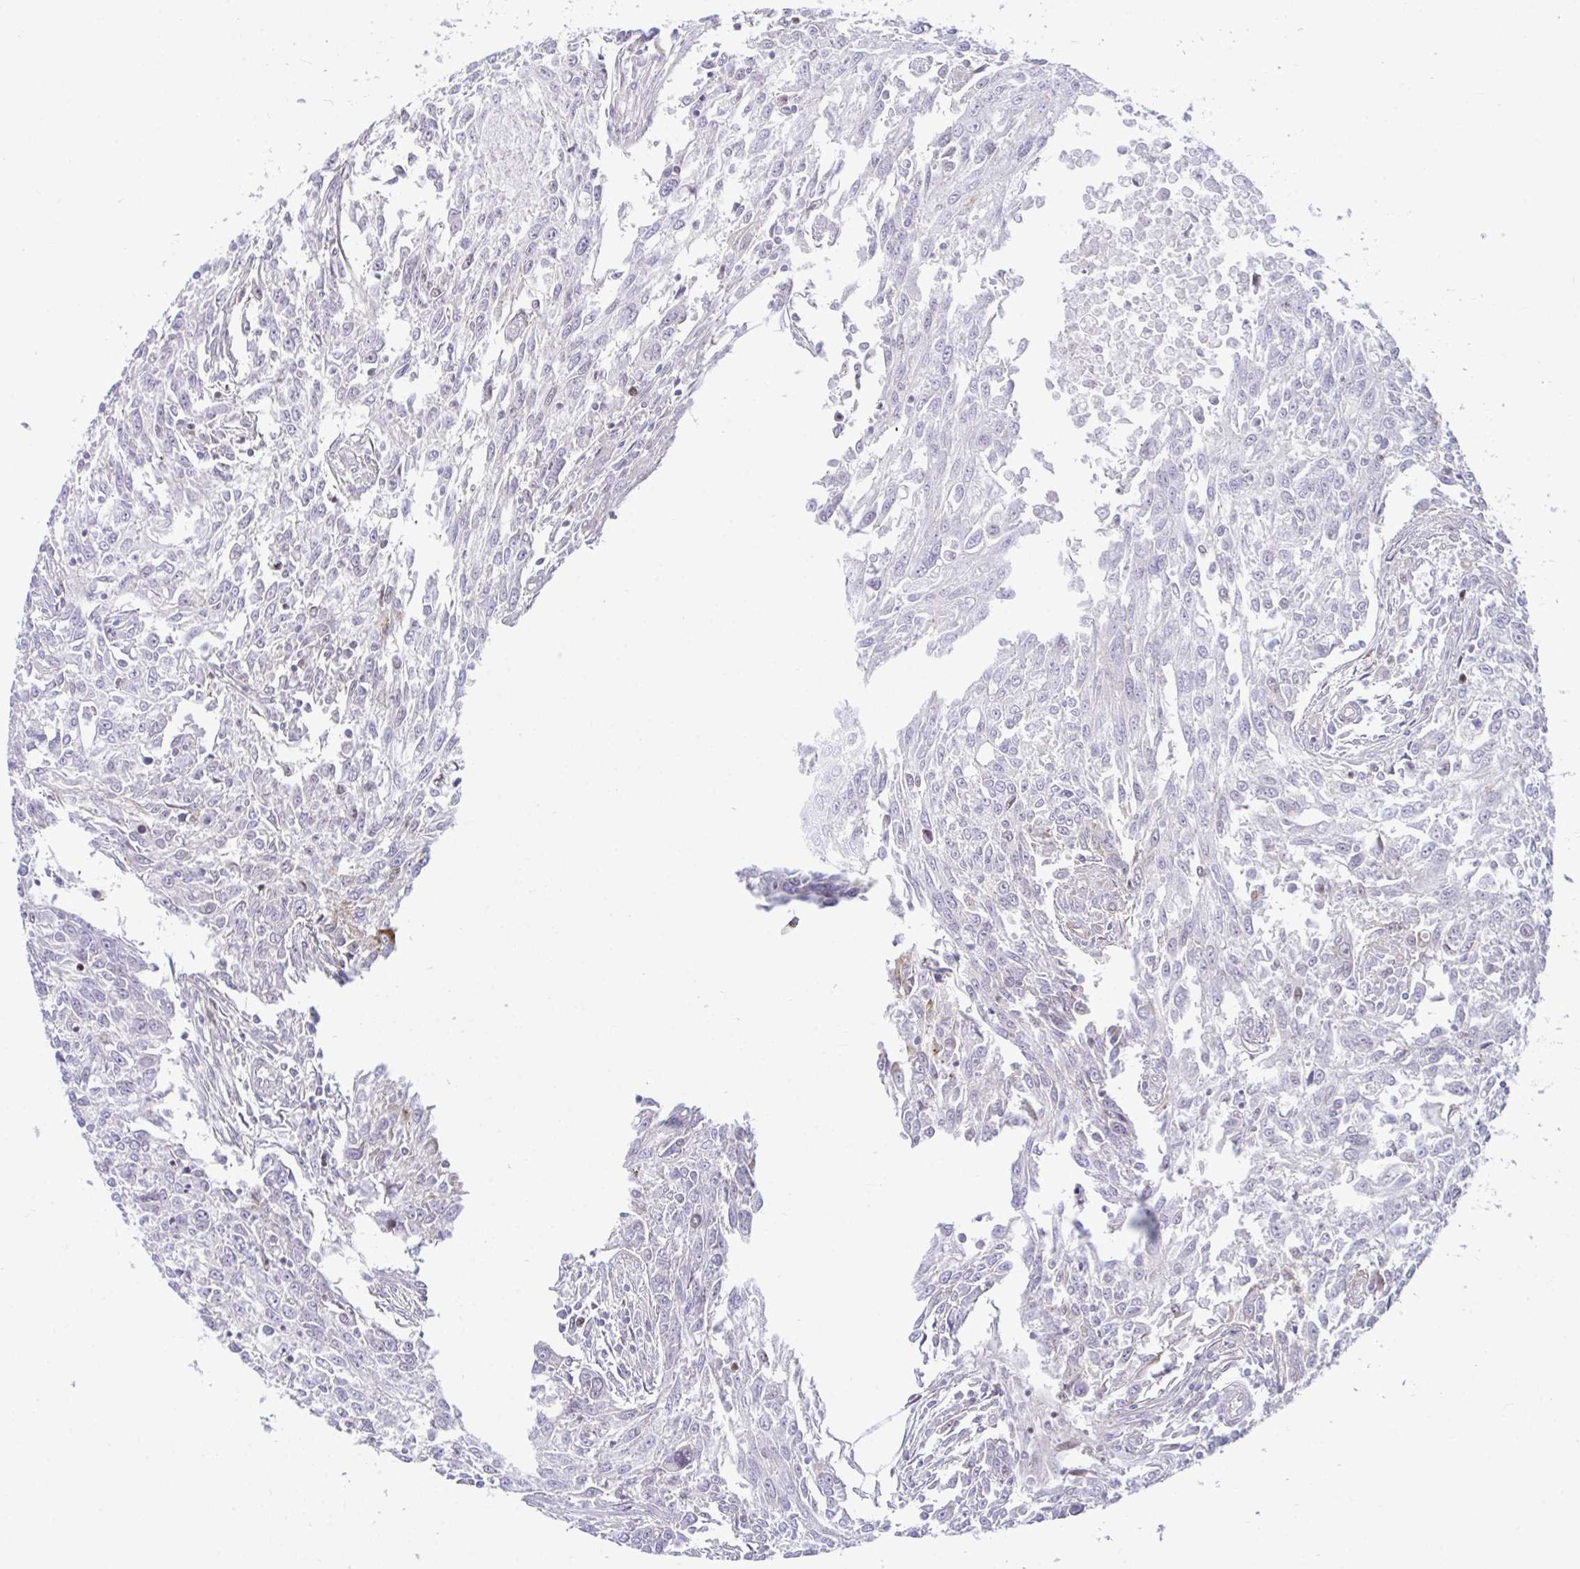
{"staining": {"intensity": "negative", "quantity": "none", "location": "none"}, "tissue": "breast cancer", "cell_type": "Tumor cells", "image_type": "cancer", "snomed": [{"axis": "morphology", "description": "Duct carcinoma"}, {"axis": "topography", "description": "Breast"}], "caption": "Micrograph shows no protein positivity in tumor cells of infiltrating ductal carcinoma (breast) tissue.", "gene": "CENPQ", "patient": {"sex": "female", "age": 50}}